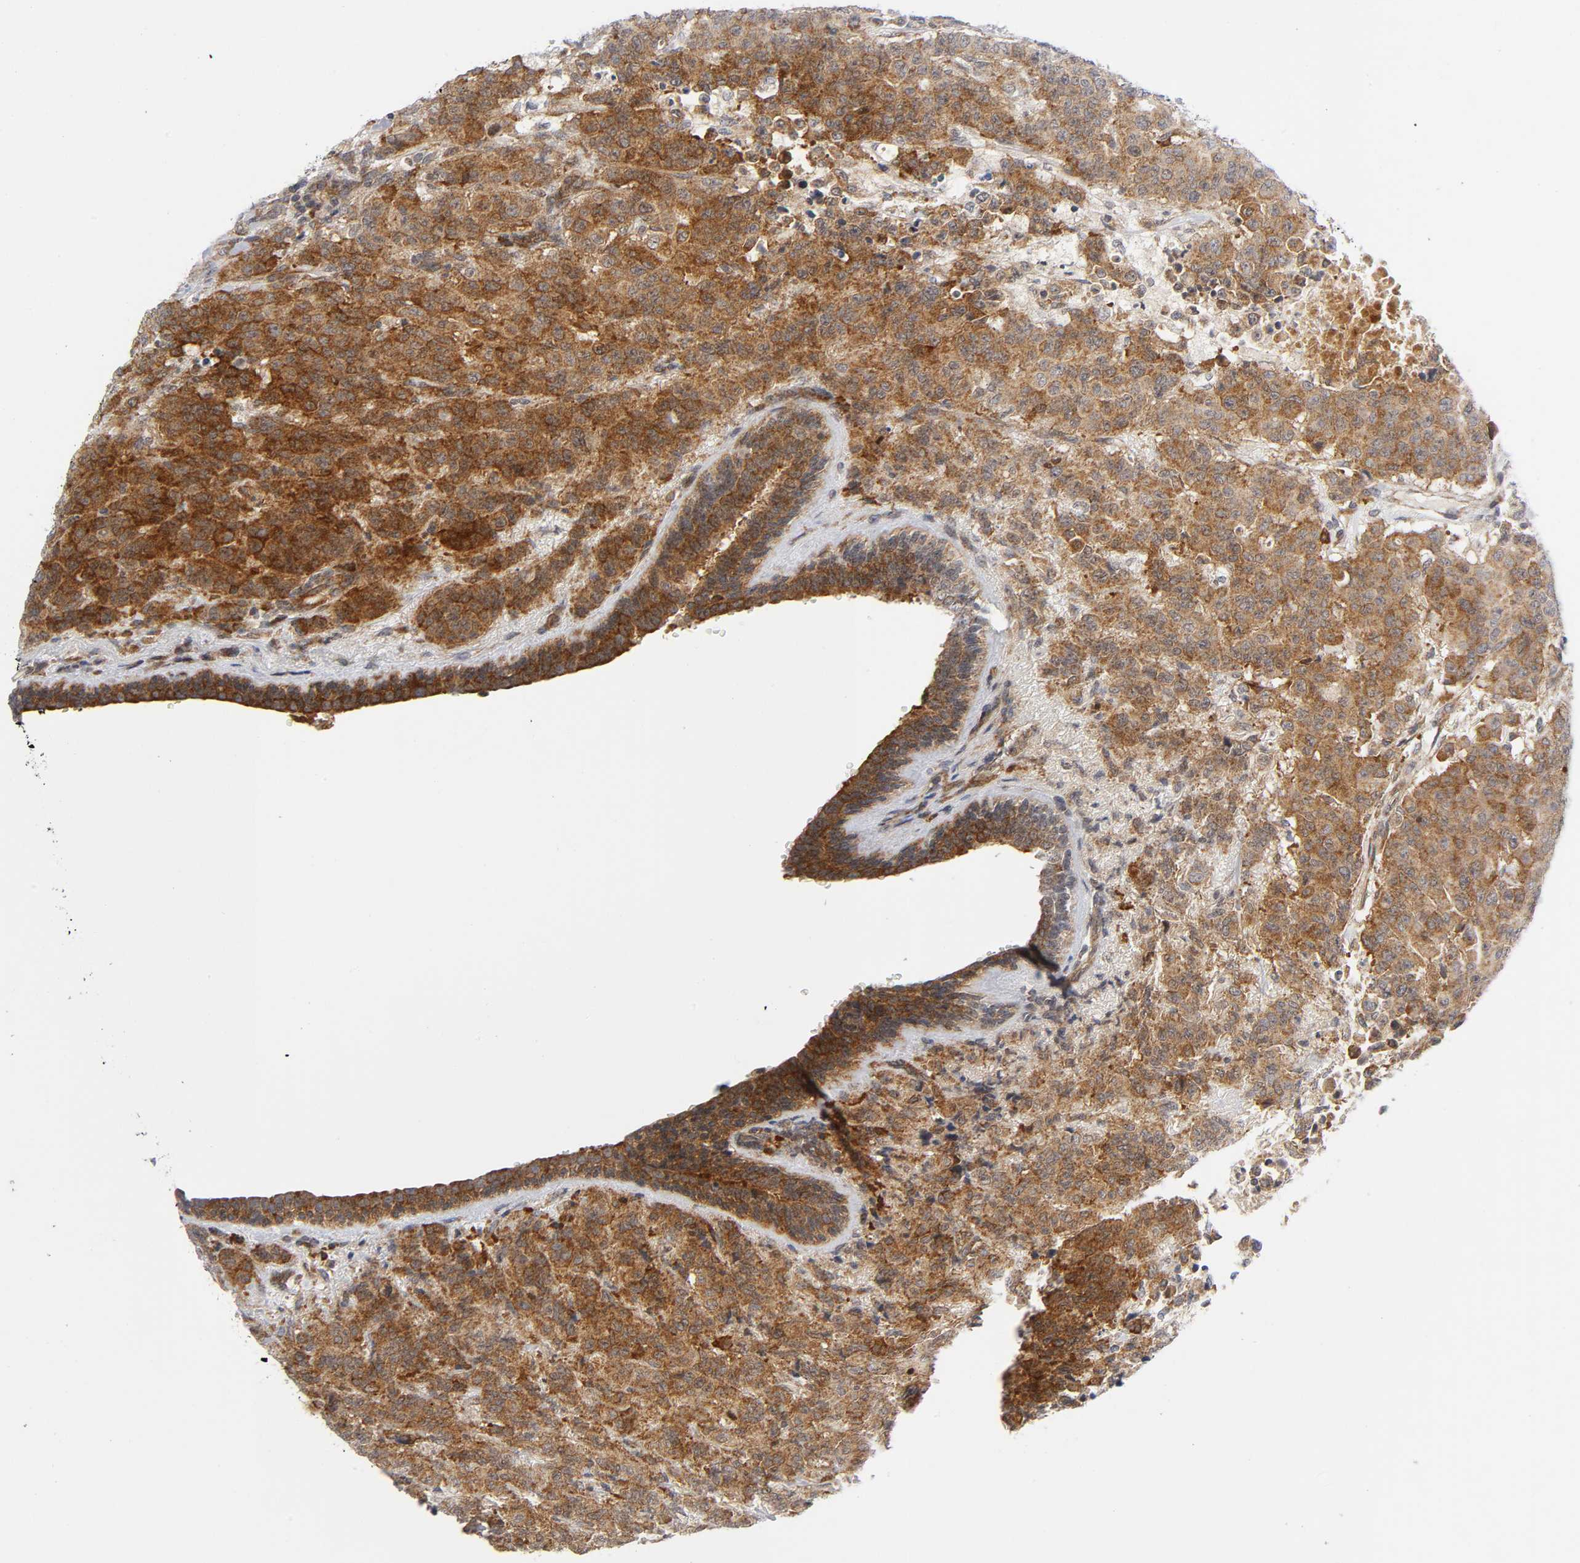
{"staining": {"intensity": "moderate", "quantity": ">75%", "location": "cytoplasmic/membranous"}, "tissue": "breast cancer", "cell_type": "Tumor cells", "image_type": "cancer", "snomed": [{"axis": "morphology", "description": "Duct carcinoma"}, {"axis": "topography", "description": "Breast"}], "caption": "This image exhibits immunohistochemistry staining of human breast cancer (infiltrating ductal carcinoma), with medium moderate cytoplasmic/membranous positivity in about >75% of tumor cells.", "gene": "EIF5", "patient": {"sex": "female", "age": 40}}